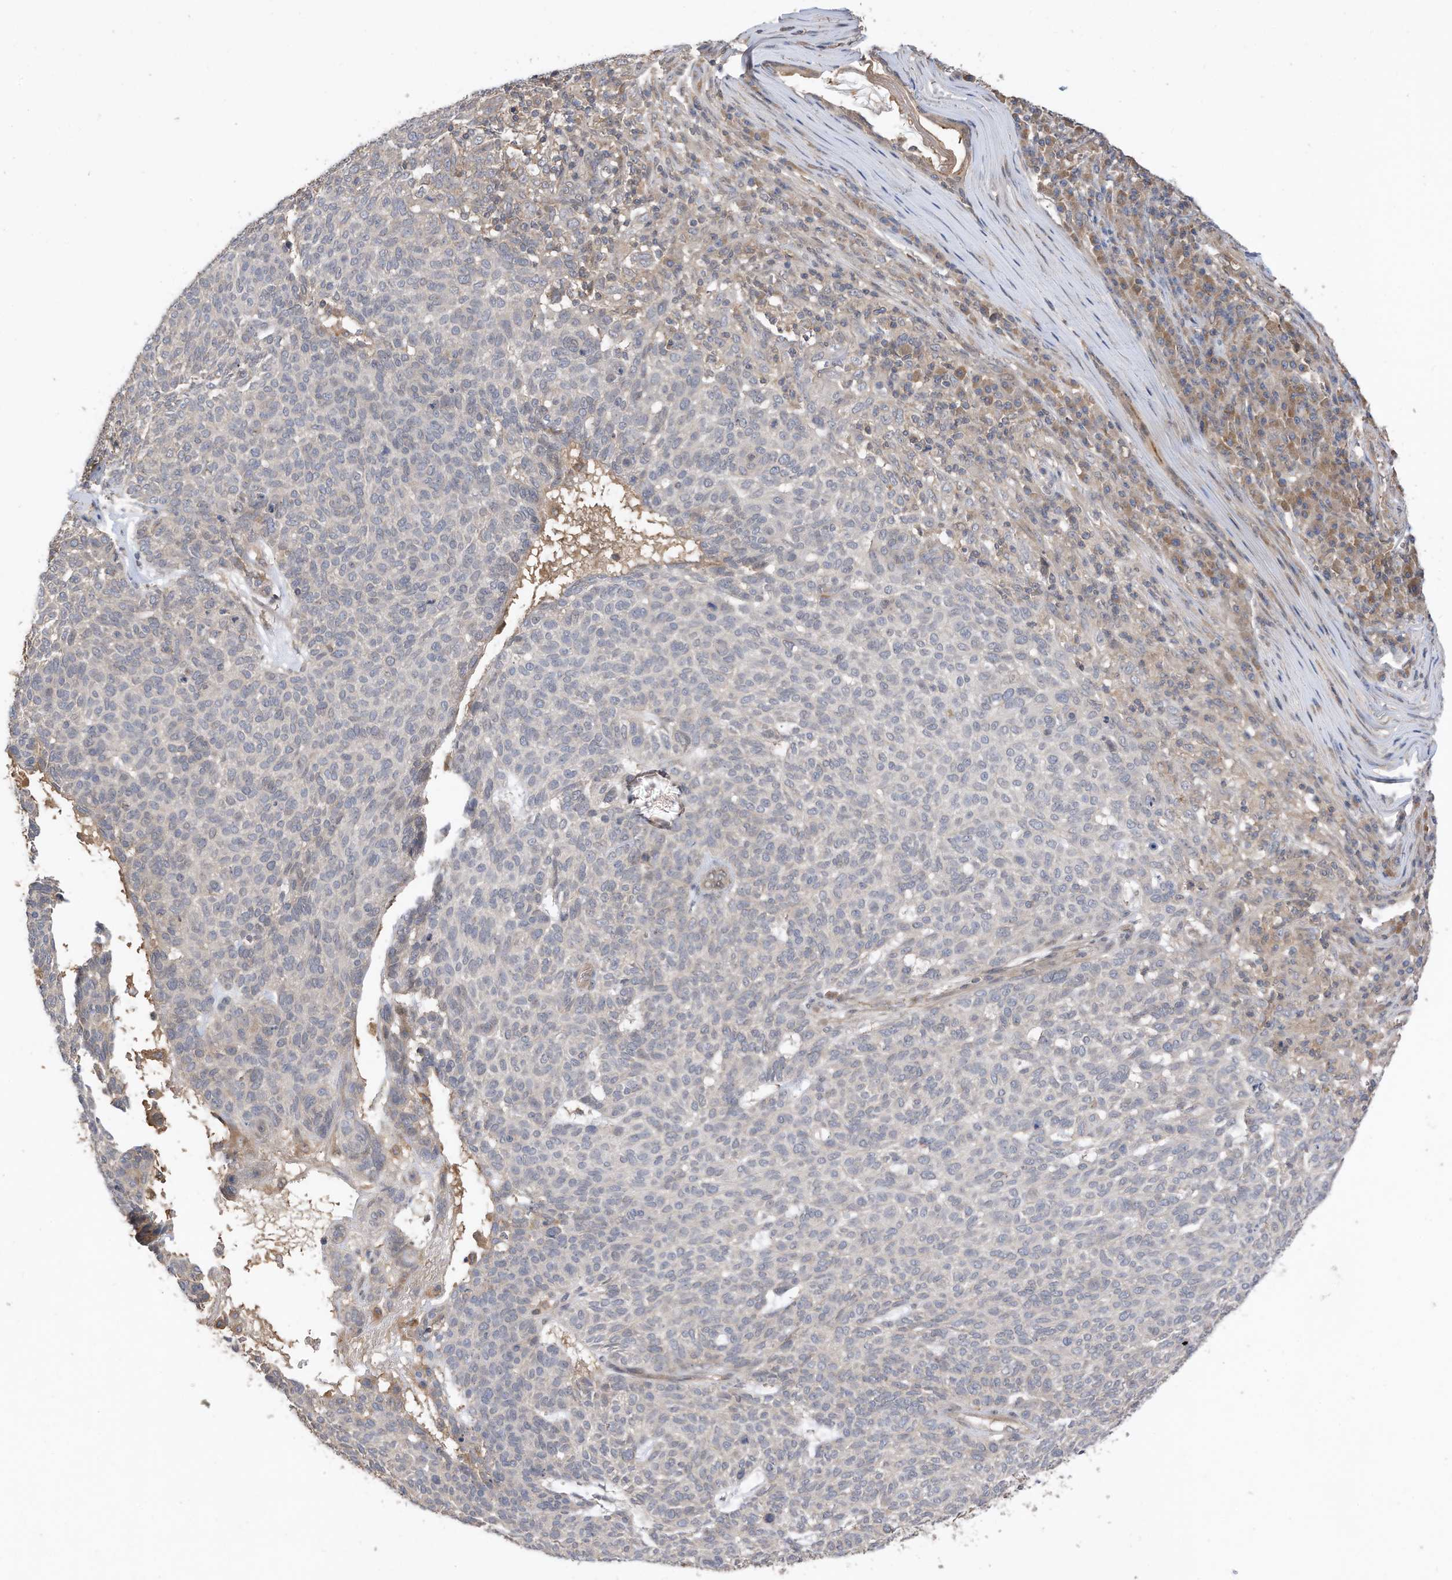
{"staining": {"intensity": "negative", "quantity": "none", "location": "none"}, "tissue": "skin cancer", "cell_type": "Tumor cells", "image_type": "cancer", "snomed": [{"axis": "morphology", "description": "Squamous cell carcinoma, NOS"}, {"axis": "topography", "description": "Skin"}], "caption": "An image of skin cancer stained for a protein displays no brown staining in tumor cells.", "gene": "REC8", "patient": {"sex": "female", "age": 90}}